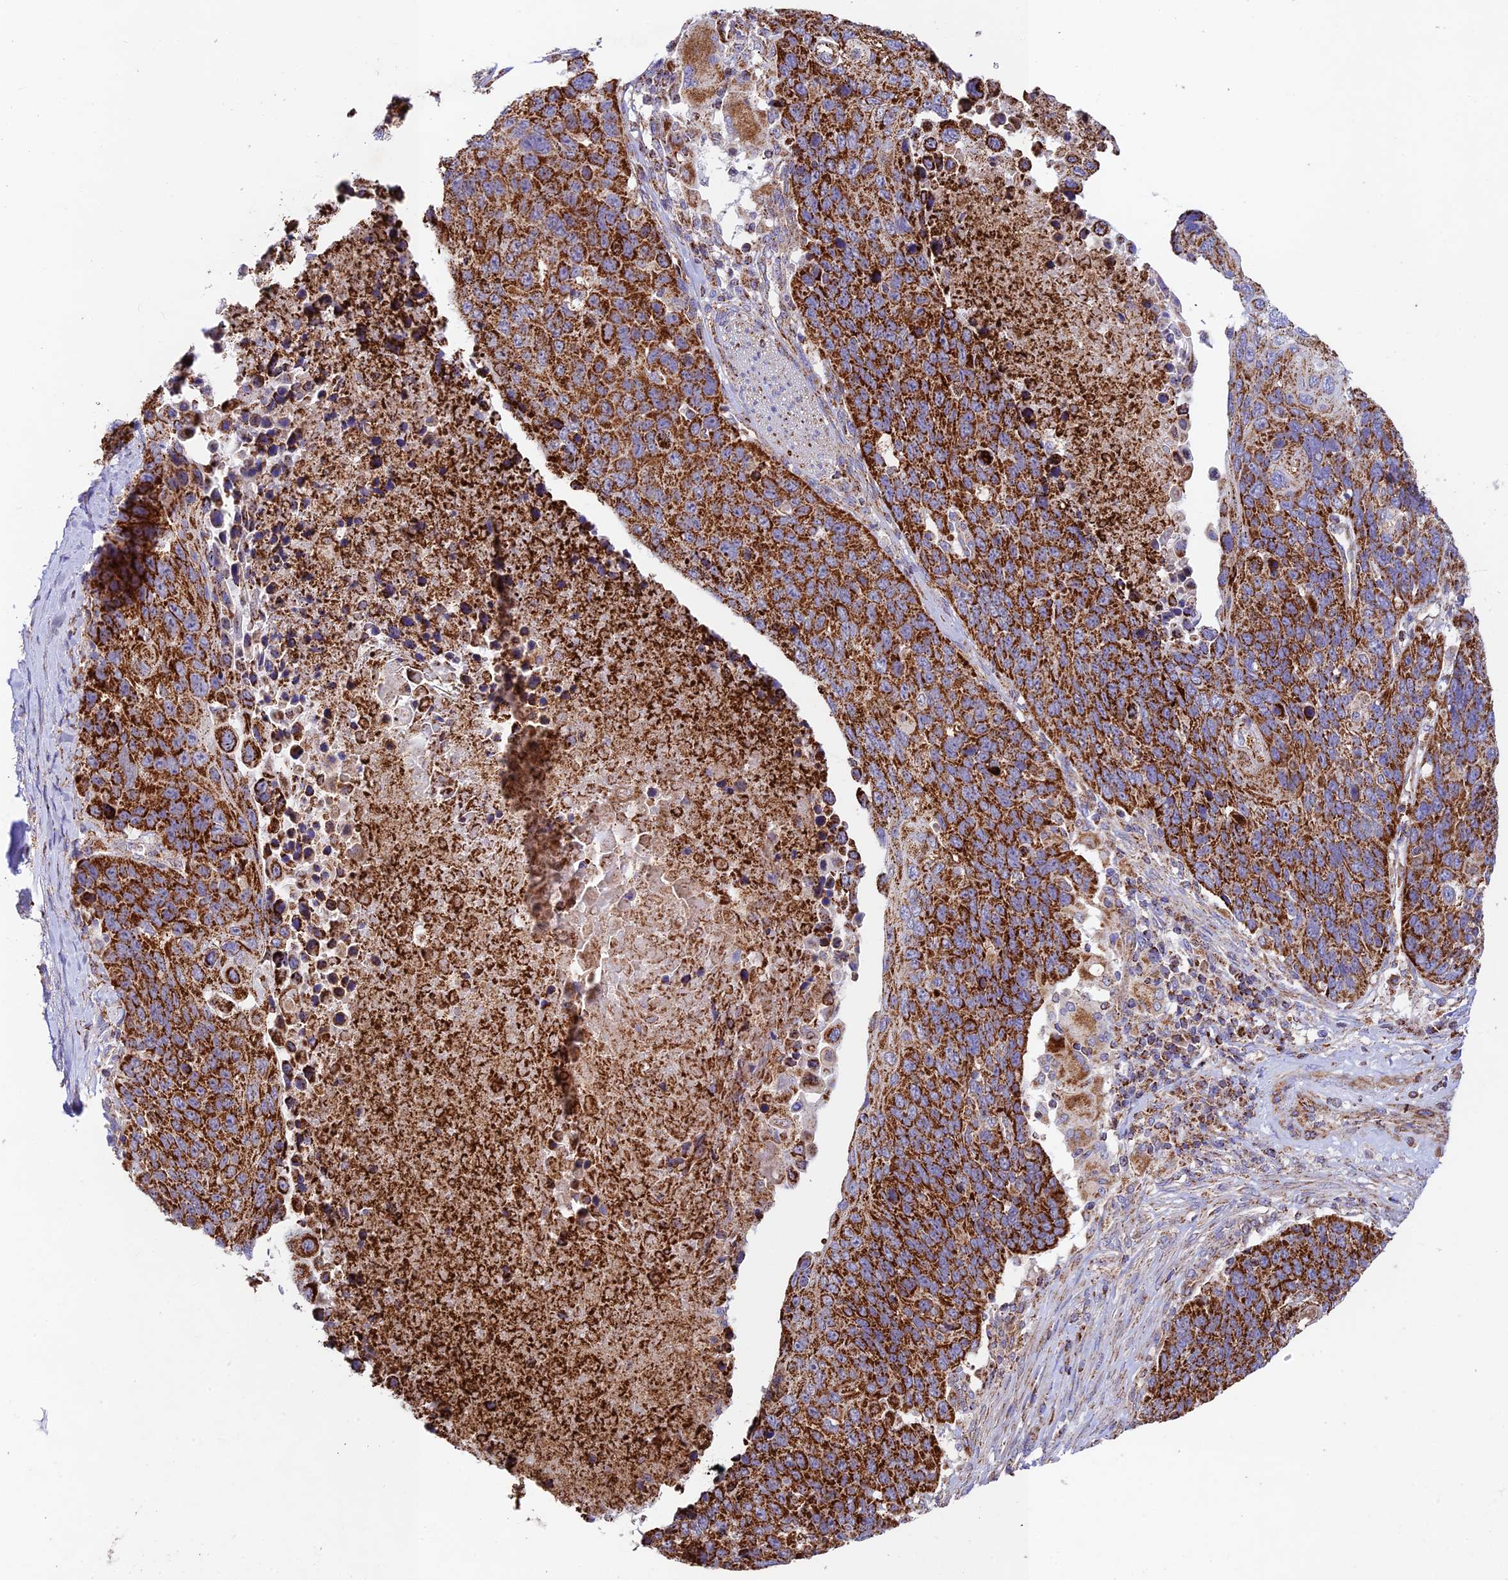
{"staining": {"intensity": "strong", "quantity": ">75%", "location": "cytoplasmic/membranous"}, "tissue": "lung cancer", "cell_type": "Tumor cells", "image_type": "cancer", "snomed": [{"axis": "morphology", "description": "Normal tissue, NOS"}, {"axis": "morphology", "description": "Squamous cell carcinoma, NOS"}, {"axis": "topography", "description": "Lymph node"}, {"axis": "topography", "description": "Lung"}], "caption": "Immunohistochemistry (IHC) of squamous cell carcinoma (lung) shows high levels of strong cytoplasmic/membranous staining in approximately >75% of tumor cells. The protein is shown in brown color, while the nuclei are stained blue.", "gene": "KHDC3L", "patient": {"sex": "male", "age": 66}}